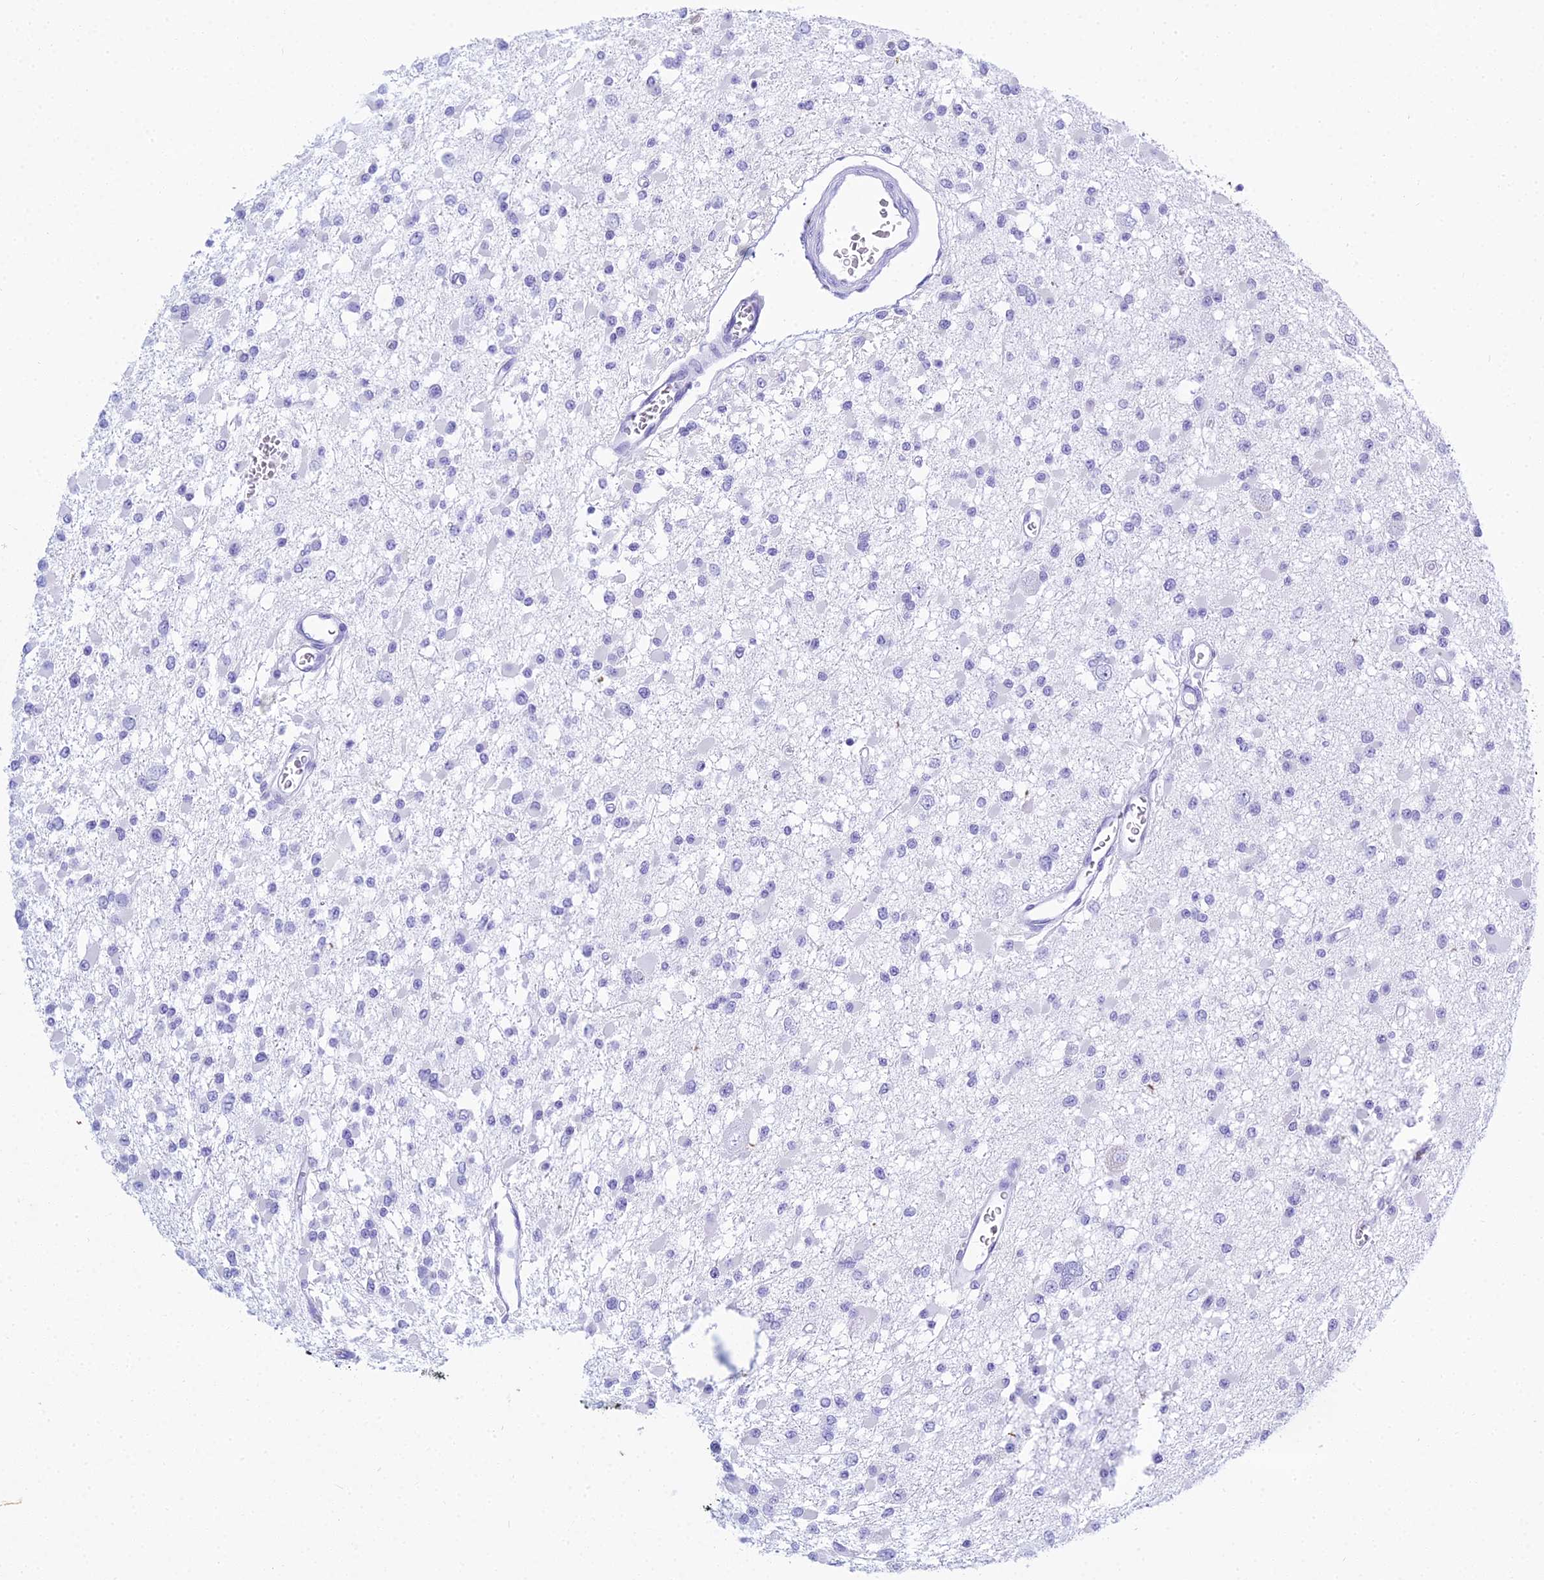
{"staining": {"intensity": "negative", "quantity": "none", "location": "none"}, "tissue": "glioma", "cell_type": "Tumor cells", "image_type": "cancer", "snomed": [{"axis": "morphology", "description": "Glioma, malignant, Low grade"}, {"axis": "topography", "description": "Brain"}], "caption": "Immunohistochemical staining of low-grade glioma (malignant) shows no significant staining in tumor cells.", "gene": "PATE4", "patient": {"sex": "female", "age": 22}}